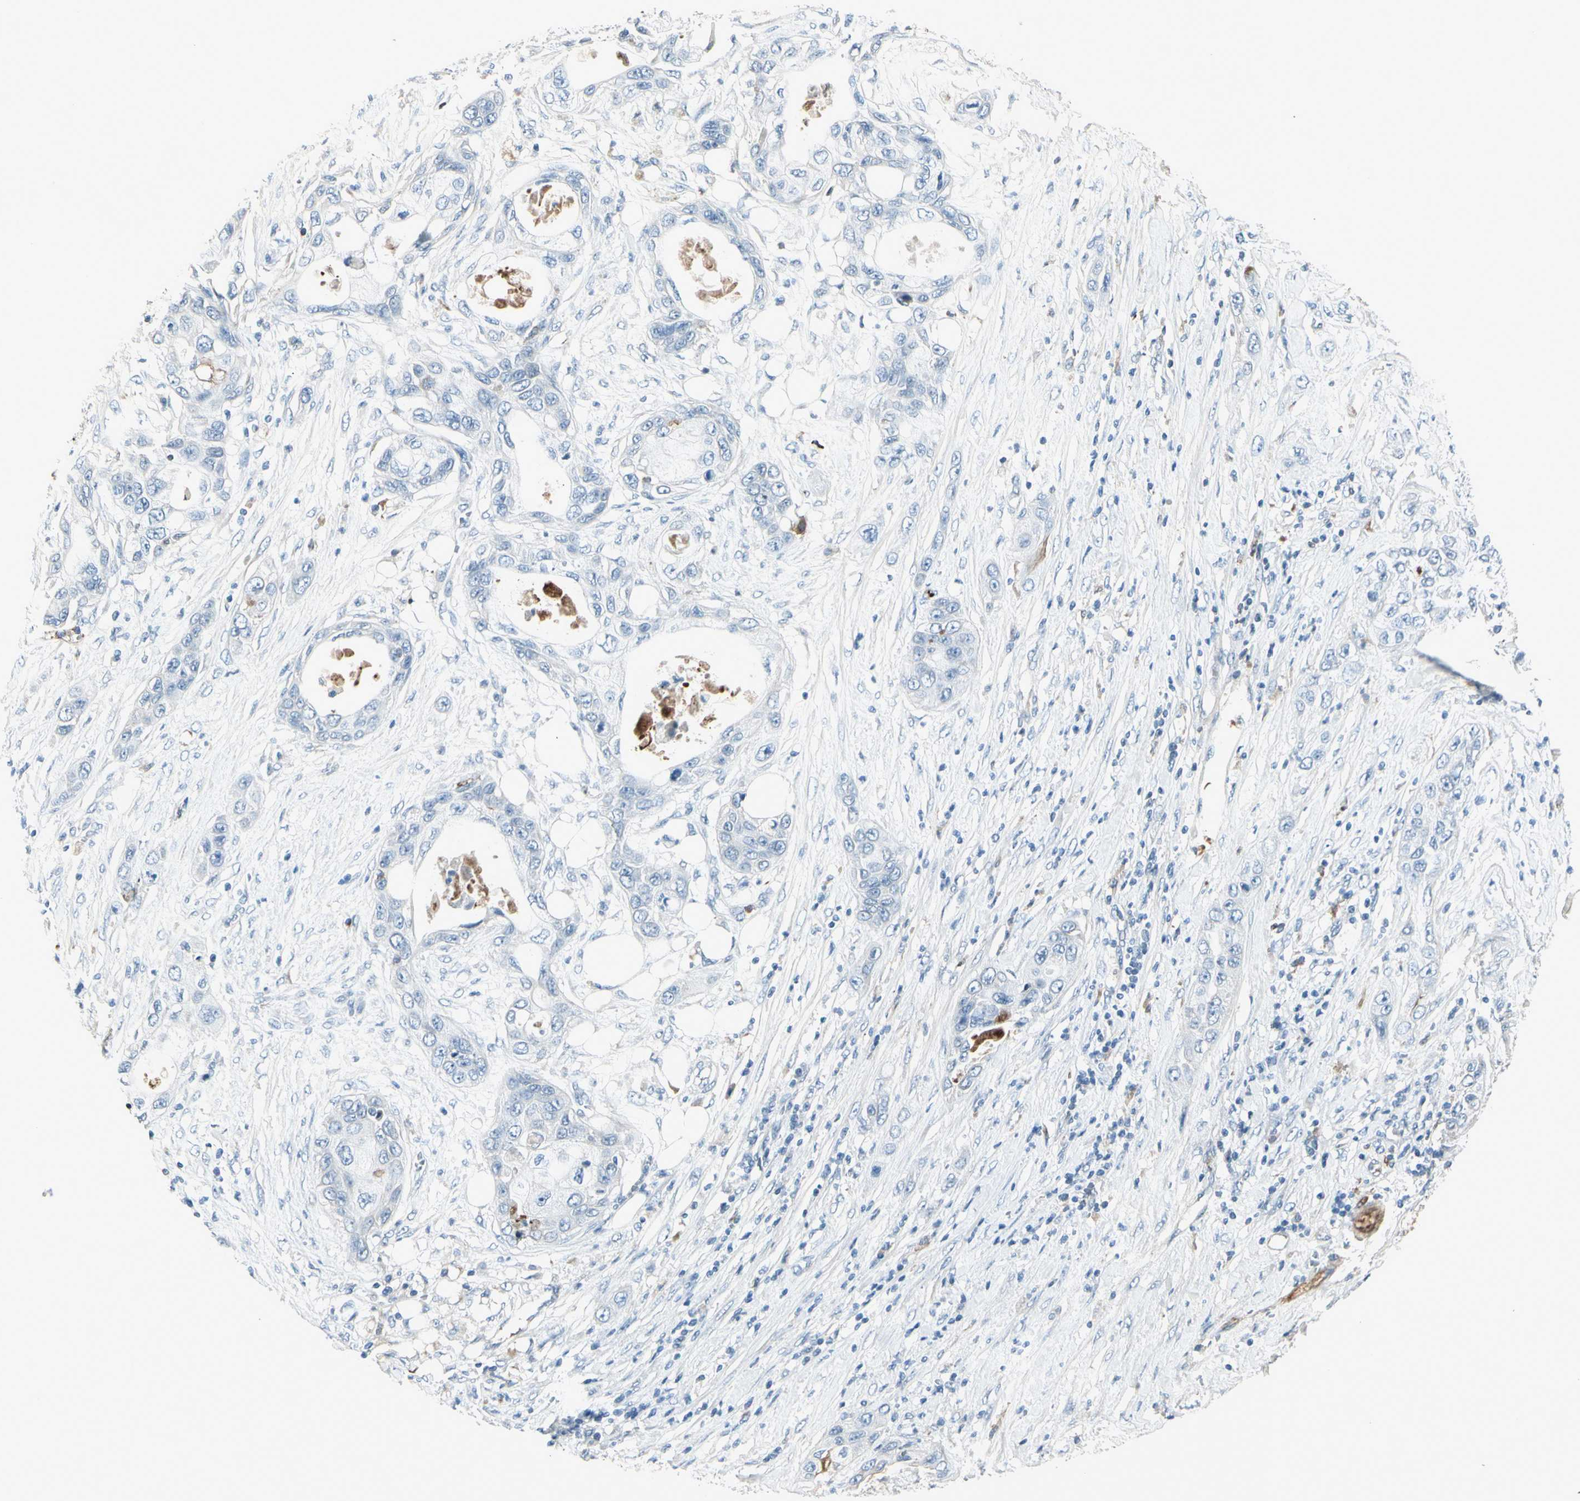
{"staining": {"intensity": "negative", "quantity": "none", "location": "none"}, "tissue": "pancreatic cancer", "cell_type": "Tumor cells", "image_type": "cancer", "snomed": [{"axis": "morphology", "description": "Adenocarcinoma, NOS"}, {"axis": "topography", "description": "Pancreas"}], "caption": "There is no significant staining in tumor cells of pancreatic cancer (adenocarcinoma).", "gene": "IGHG1", "patient": {"sex": "female", "age": 70}}